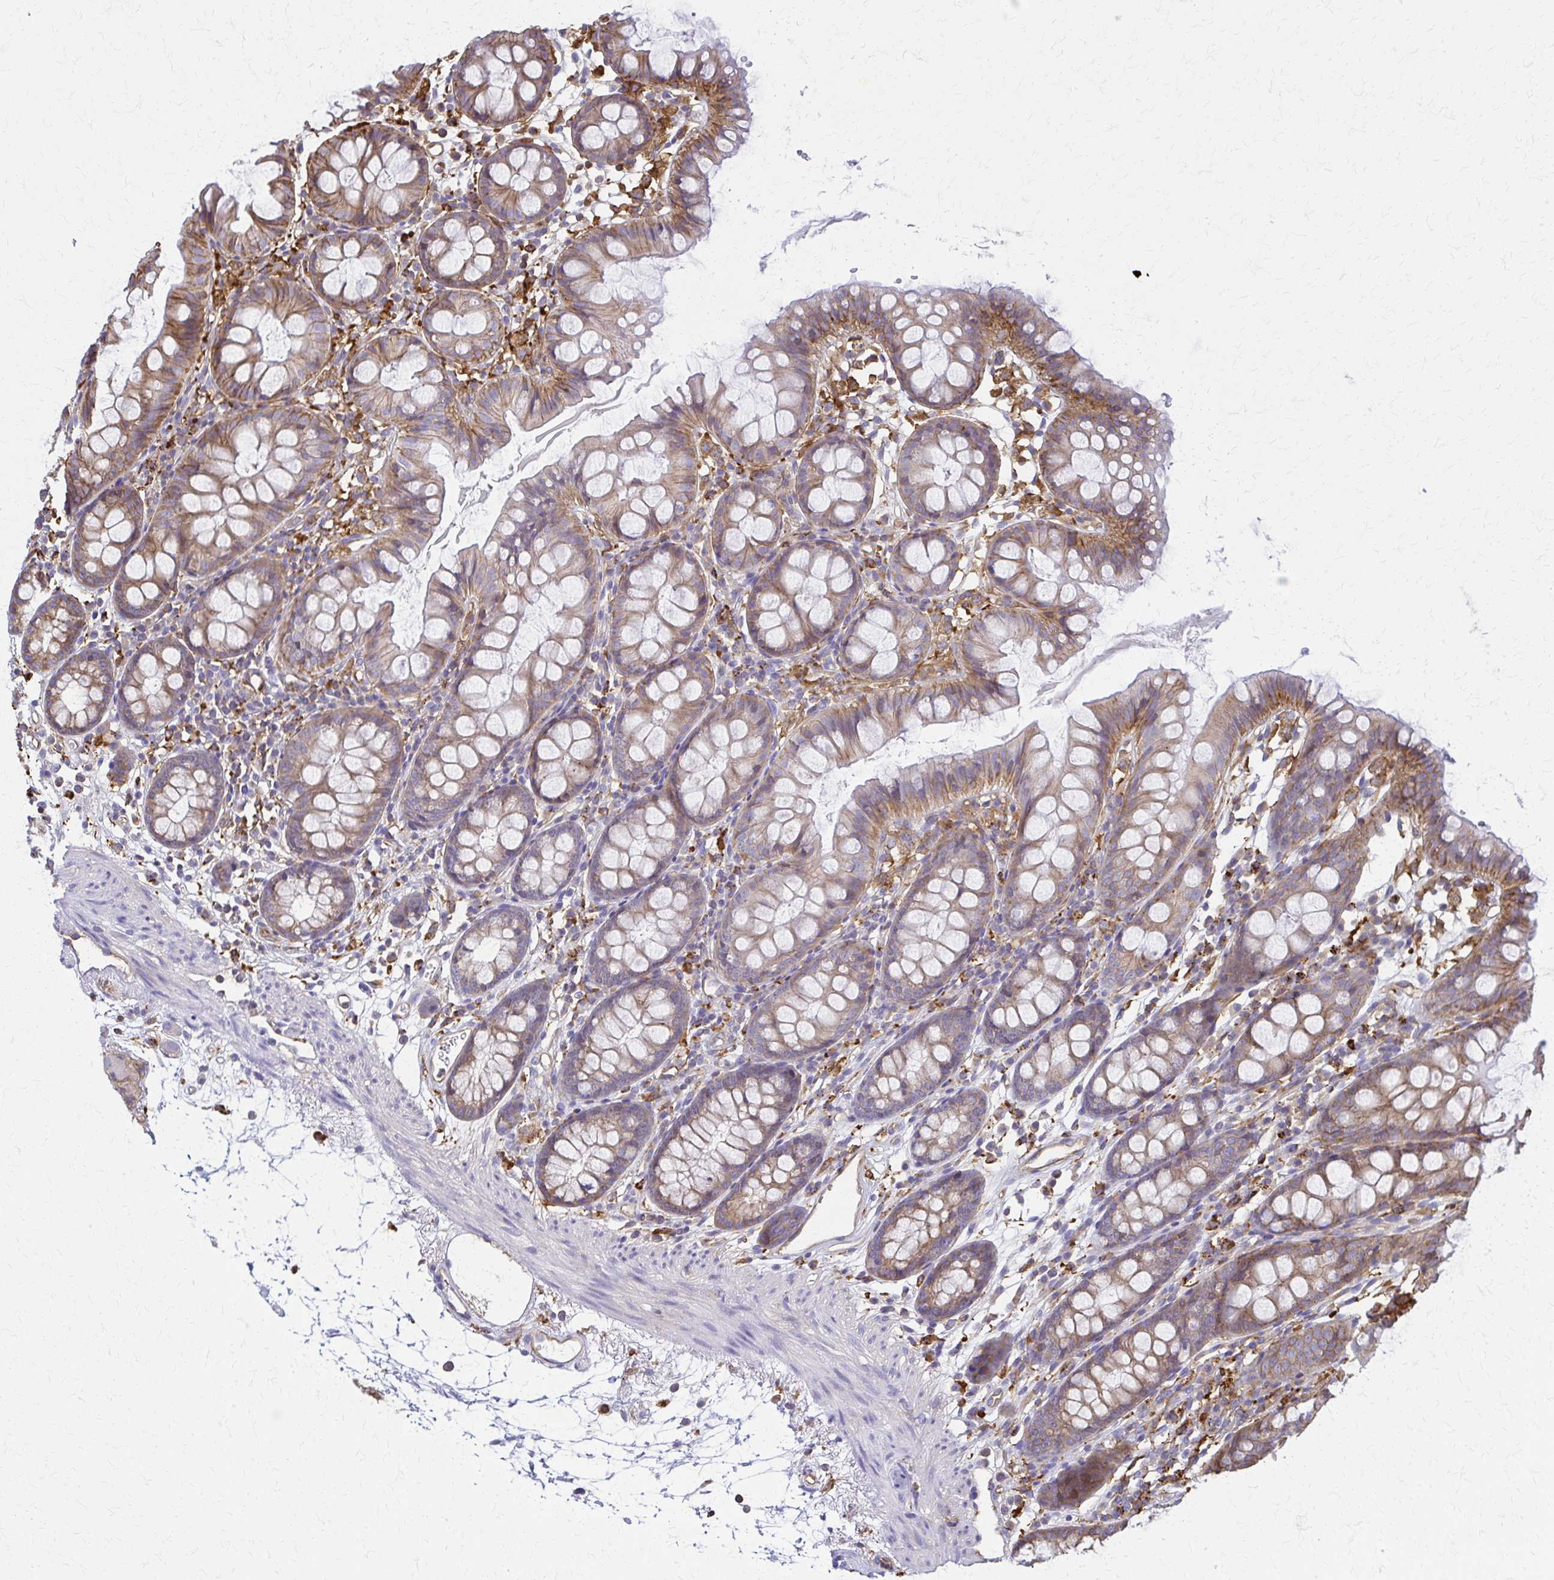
{"staining": {"intensity": "moderate", "quantity": "25%-75%", "location": "cytoplasmic/membranous"}, "tissue": "colon", "cell_type": "Endothelial cells", "image_type": "normal", "snomed": [{"axis": "morphology", "description": "Normal tissue, NOS"}, {"axis": "topography", "description": "Colon"}], "caption": "Immunohistochemistry (IHC) image of benign colon: human colon stained using IHC demonstrates medium levels of moderate protein expression localized specifically in the cytoplasmic/membranous of endothelial cells, appearing as a cytoplasmic/membranous brown color.", "gene": "WASF2", "patient": {"sex": "female", "age": 84}}